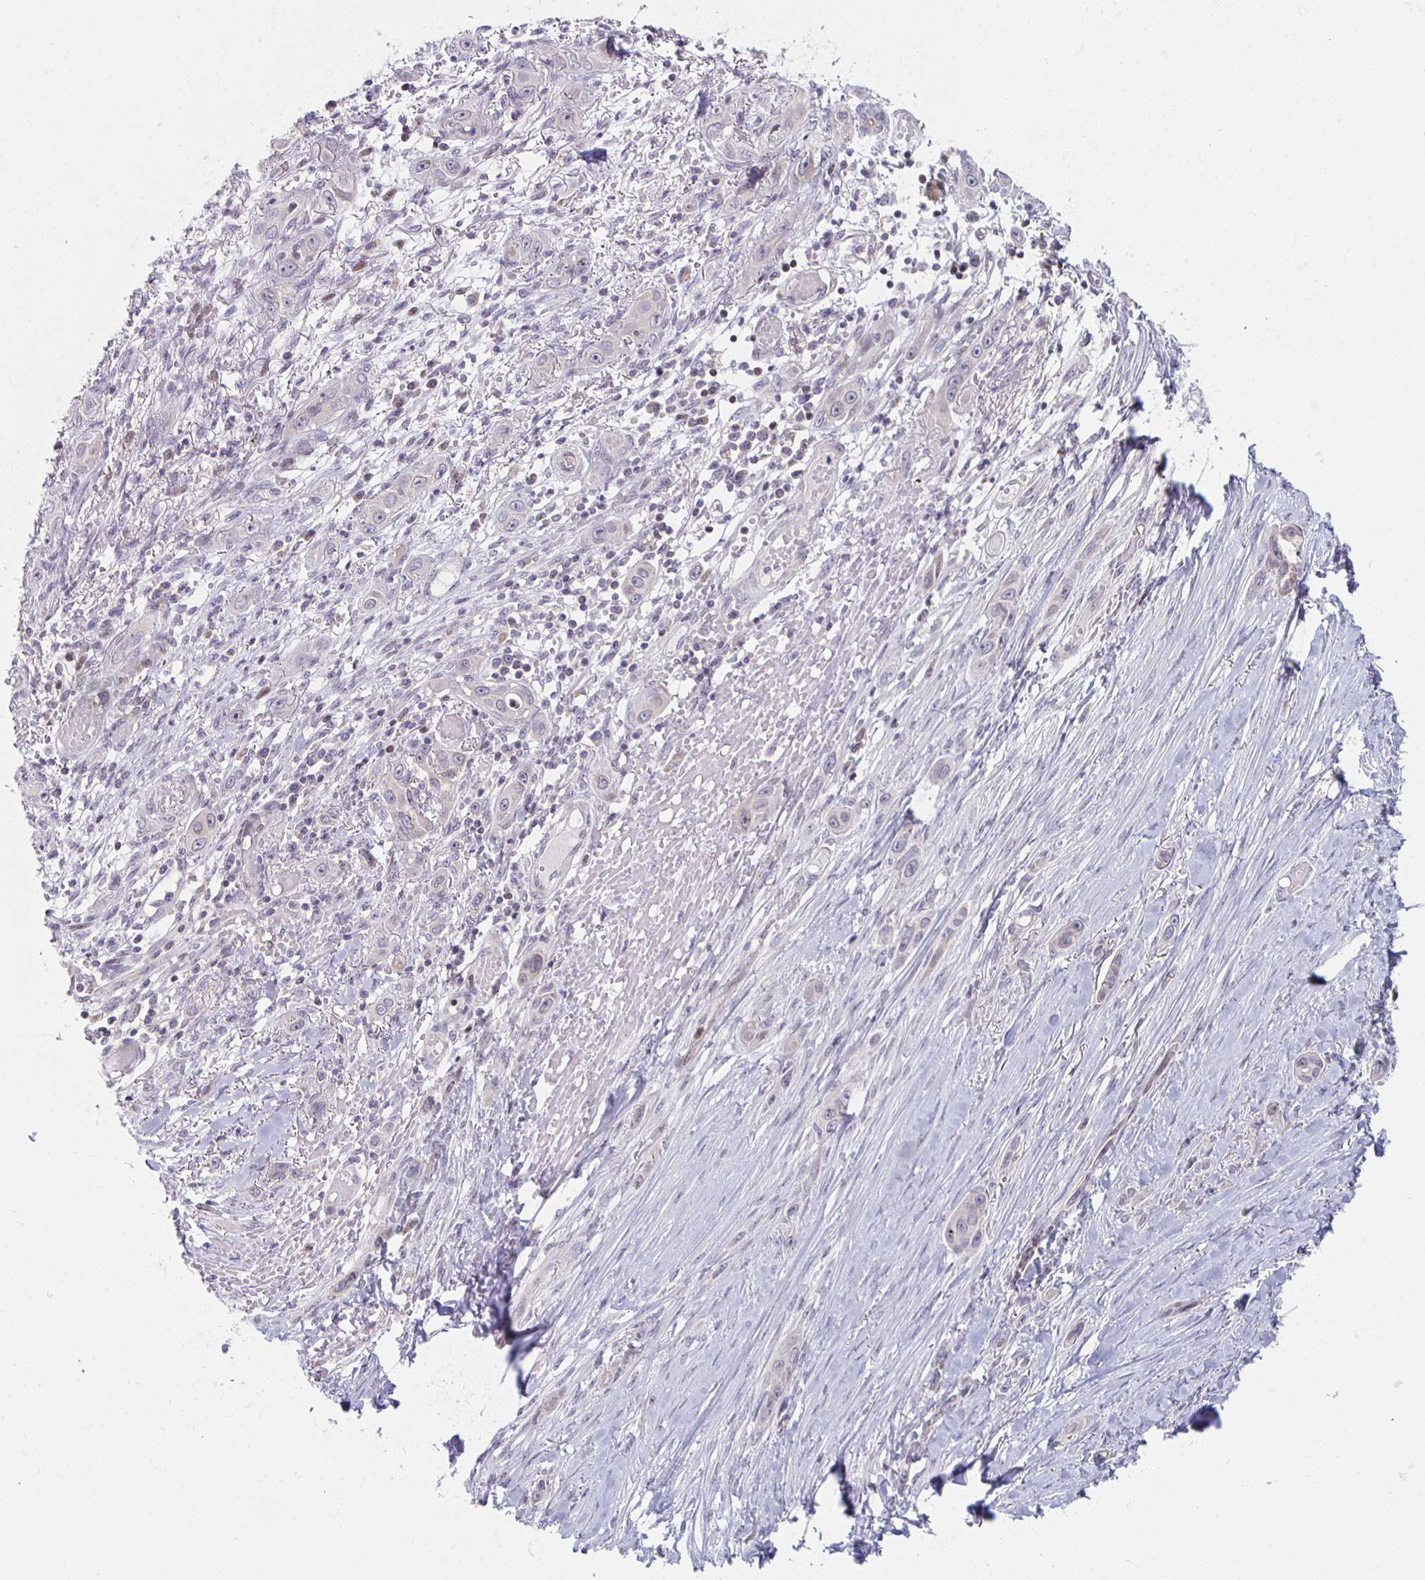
{"staining": {"intensity": "negative", "quantity": "none", "location": "none"}, "tissue": "skin cancer", "cell_type": "Tumor cells", "image_type": "cancer", "snomed": [{"axis": "morphology", "description": "Squamous cell carcinoma, NOS"}, {"axis": "topography", "description": "Skin"}], "caption": "There is no significant staining in tumor cells of skin cancer (squamous cell carcinoma). Brightfield microscopy of IHC stained with DAB (brown) and hematoxylin (blue), captured at high magnification.", "gene": "HCFC1R1", "patient": {"sex": "female", "age": 69}}